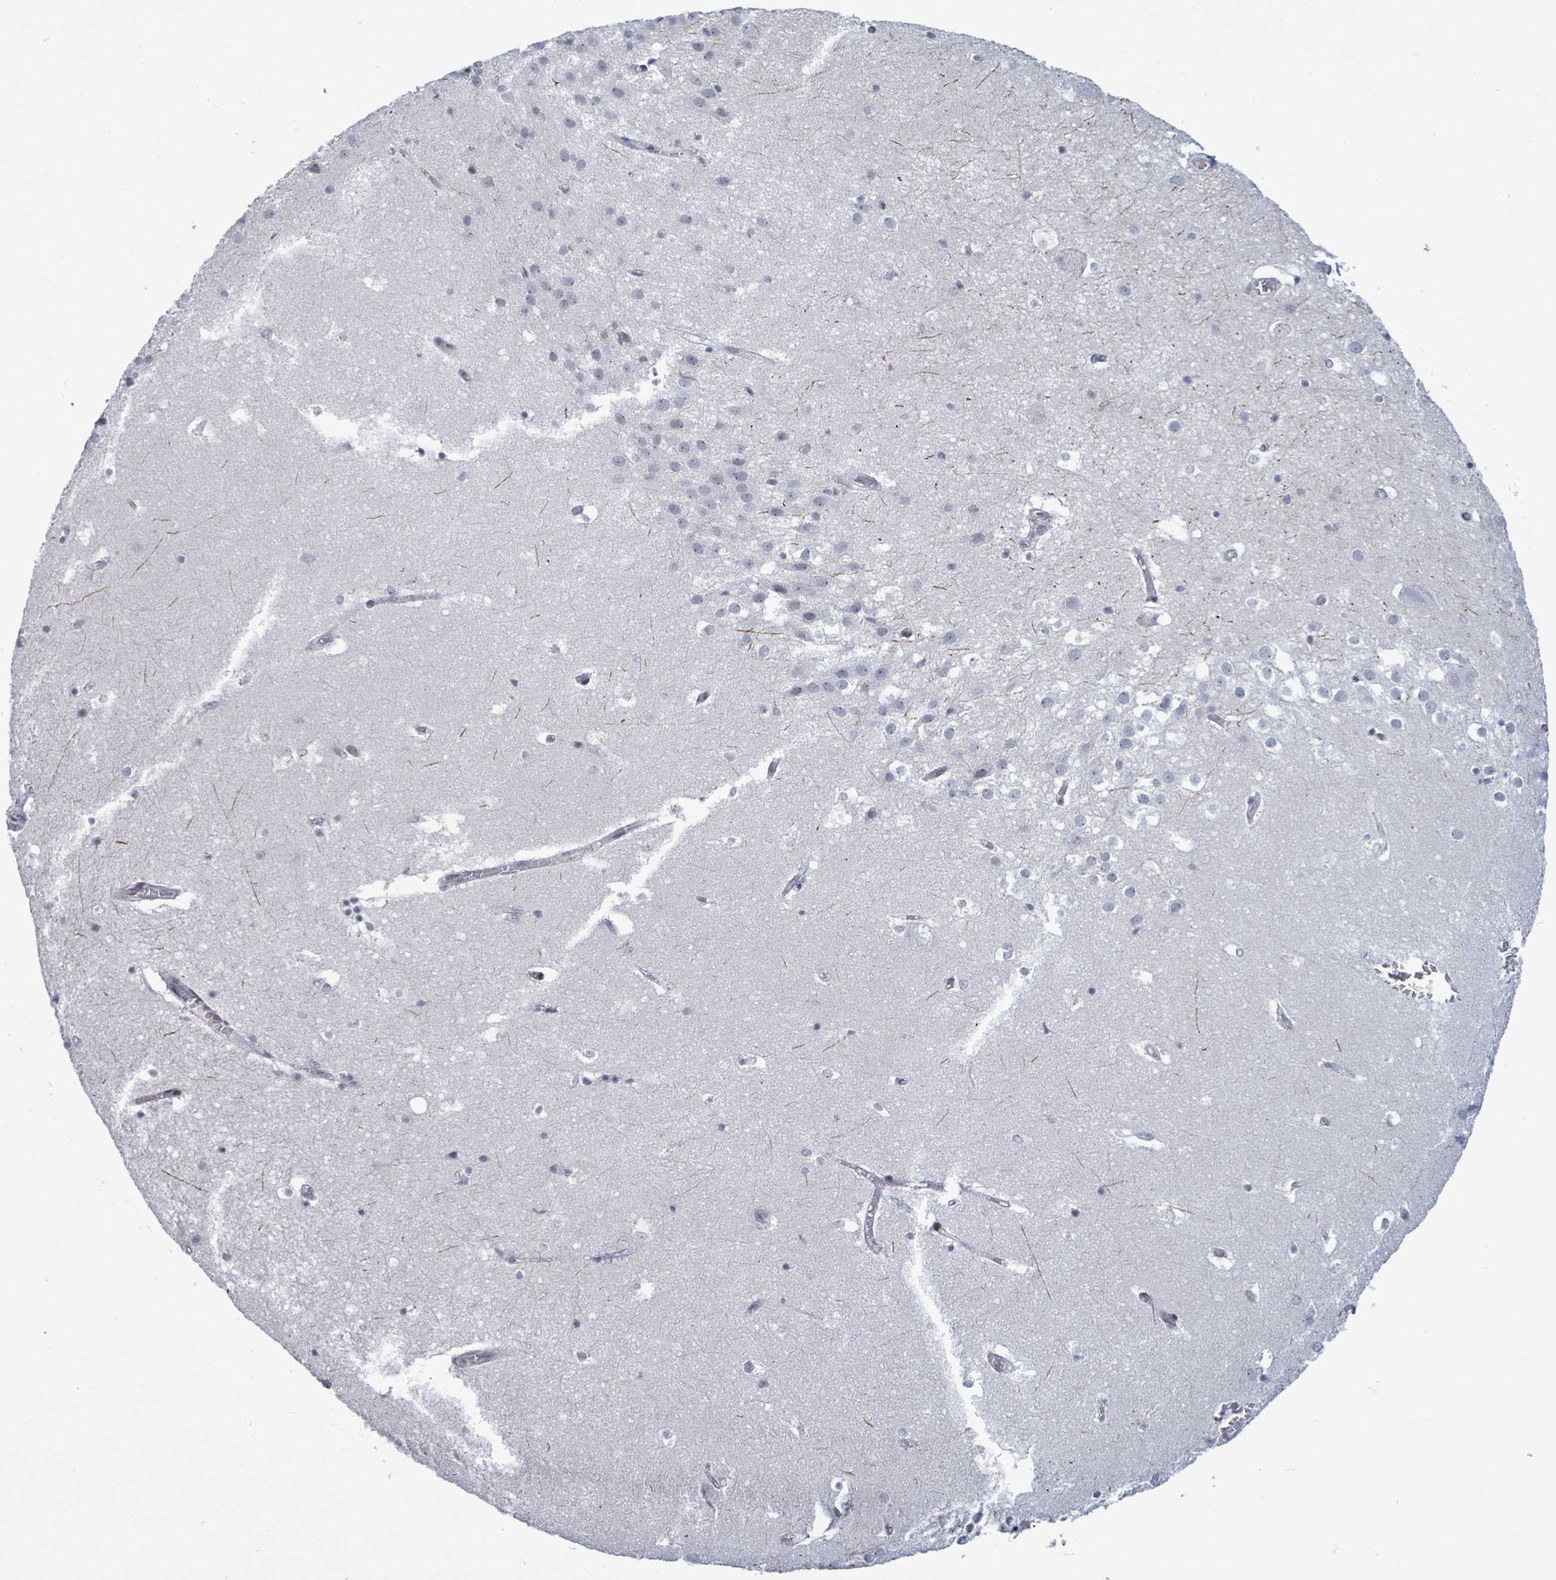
{"staining": {"intensity": "negative", "quantity": "none", "location": "none"}, "tissue": "hippocampus", "cell_type": "Glial cells", "image_type": "normal", "snomed": [{"axis": "morphology", "description": "Normal tissue, NOS"}, {"axis": "topography", "description": "Hippocampus"}], "caption": "DAB immunohistochemical staining of unremarkable hippocampus reveals no significant positivity in glial cells. (DAB (3,3'-diaminobenzidine) immunohistochemistry (IHC) with hematoxylin counter stain).", "gene": "FNDC4", "patient": {"sex": "female", "age": 52}}